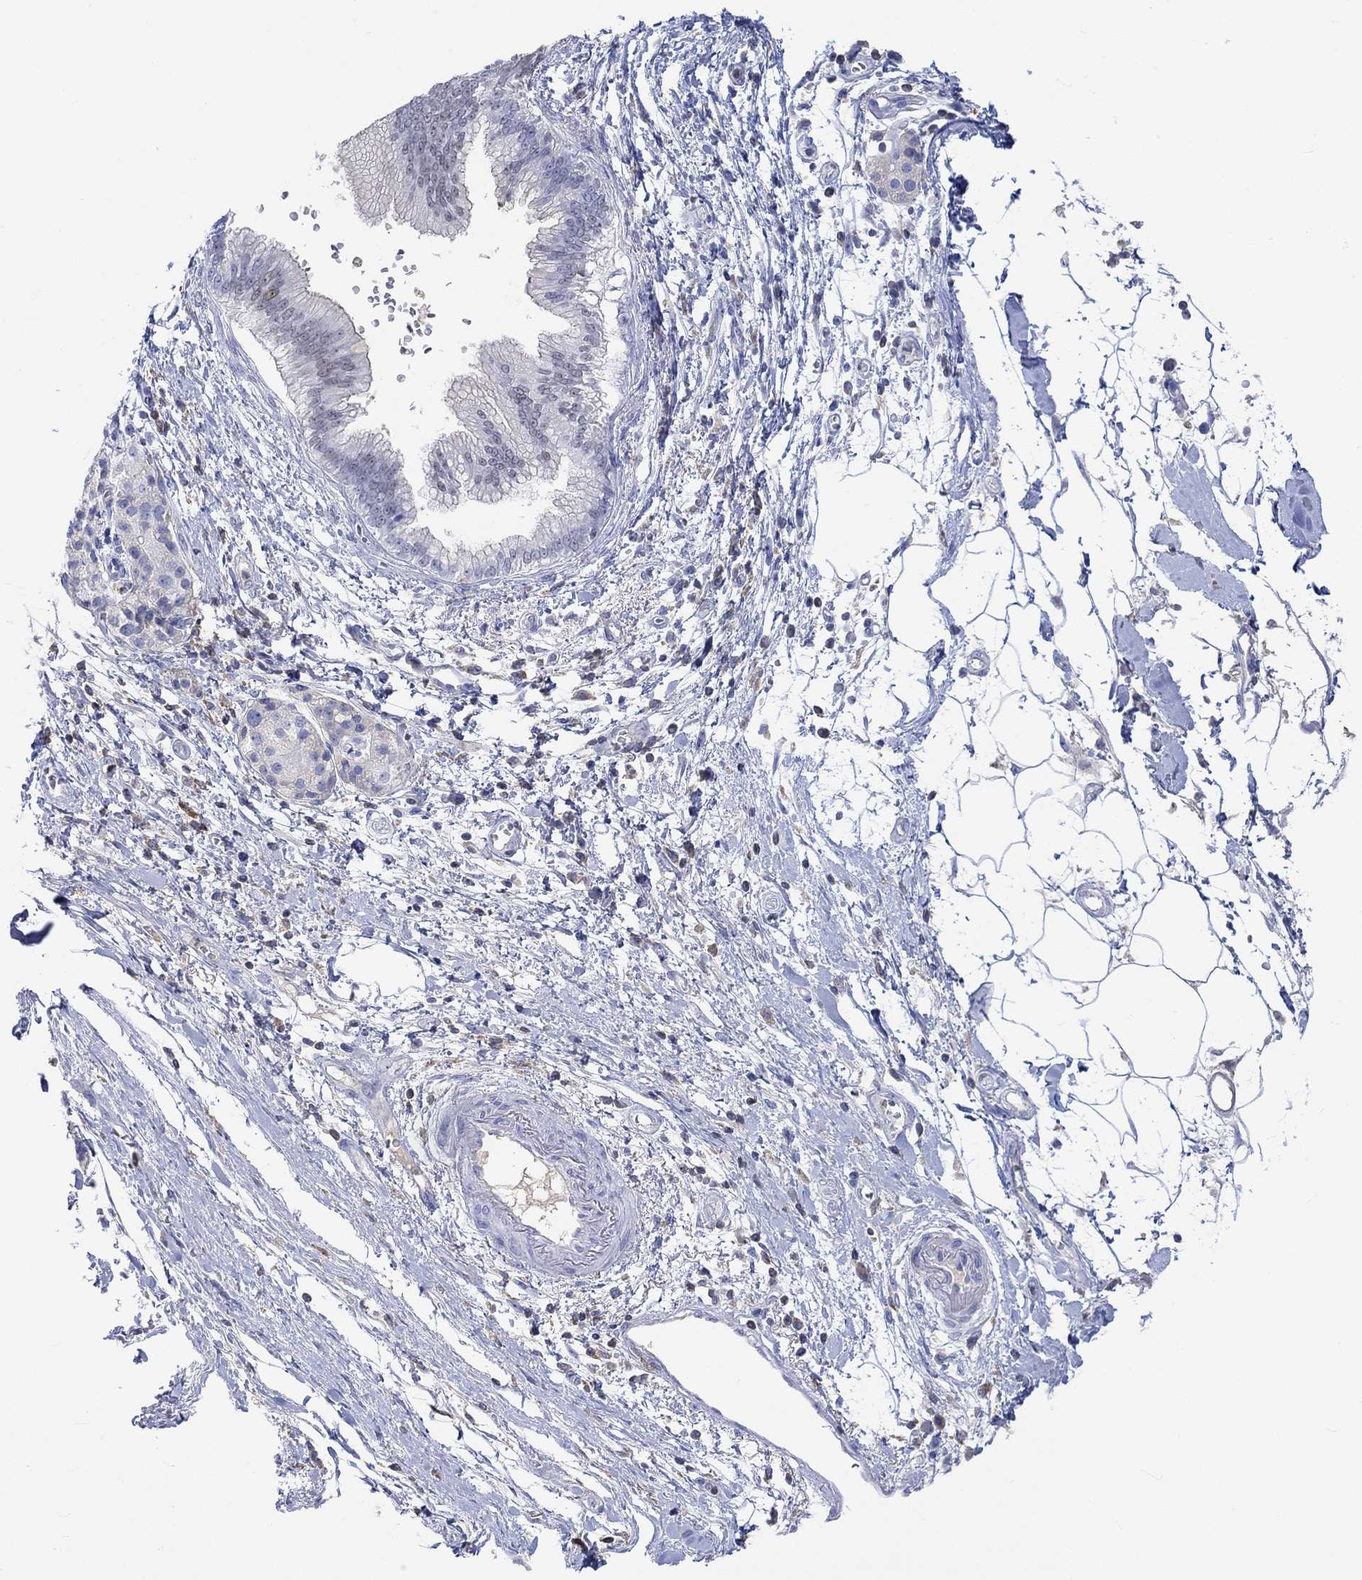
{"staining": {"intensity": "negative", "quantity": "none", "location": "none"}, "tissue": "pancreatic cancer", "cell_type": "Tumor cells", "image_type": "cancer", "snomed": [{"axis": "morphology", "description": "Adenocarcinoma, NOS"}, {"axis": "topography", "description": "Pancreas"}], "caption": "Protein analysis of pancreatic adenocarcinoma exhibits no significant positivity in tumor cells.", "gene": "GCM1", "patient": {"sex": "male", "age": 72}}